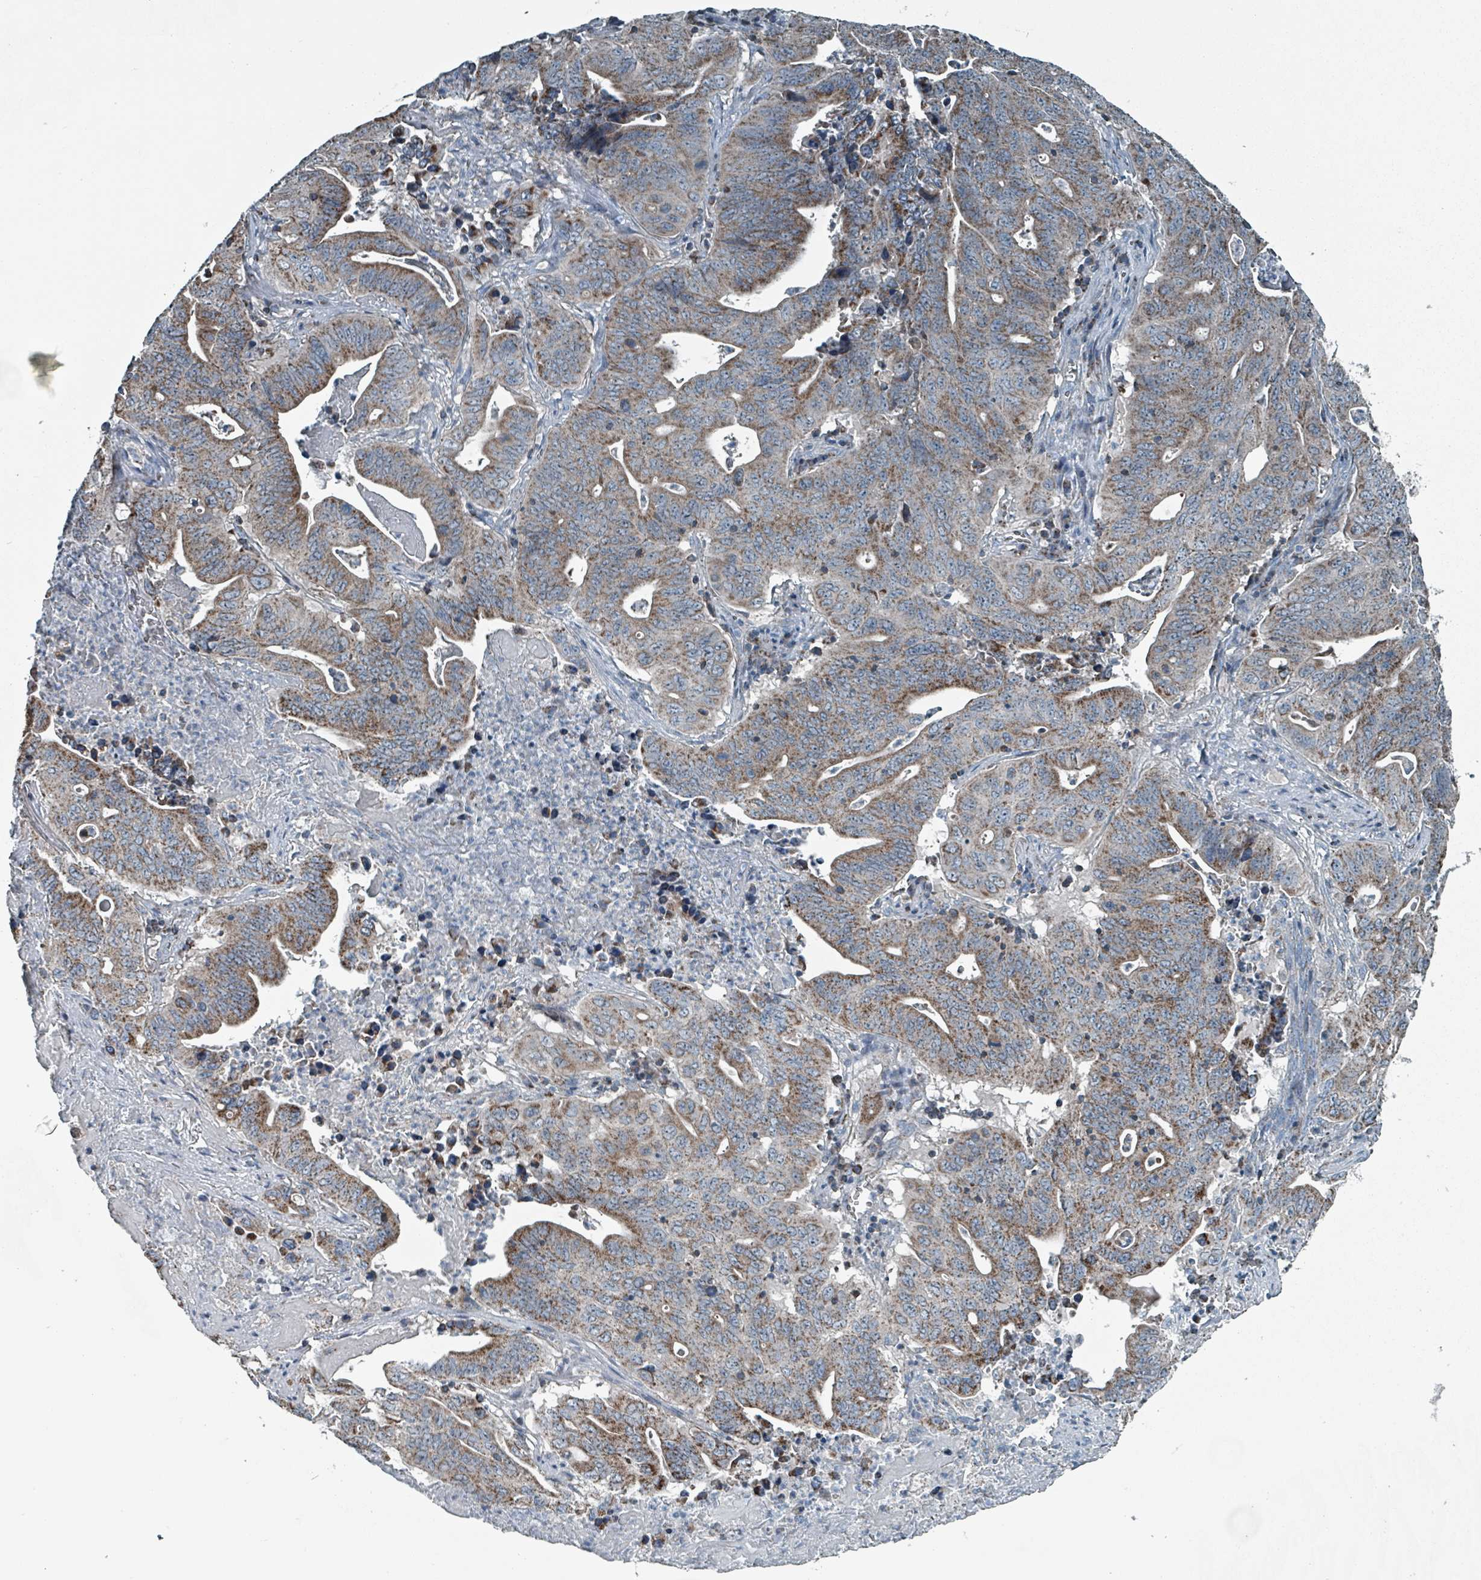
{"staining": {"intensity": "moderate", "quantity": ">75%", "location": "cytoplasmic/membranous"}, "tissue": "lung cancer", "cell_type": "Tumor cells", "image_type": "cancer", "snomed": [{"axis": "morphology", "description": "Adenocarcinoma, NOS"}, {"axis": "topography", "description": "Lung"}], "caption": "Immunohistochemistry (IHC) (DAB (3,3'-diaminobenzidine)) staining of human lung cancer reveals moderate cytoplasmic/membranous protein staining in approximately >75% of tumor cells.", "gene": "ABHD18", "patient": {"sex": "female", "age": 60}}